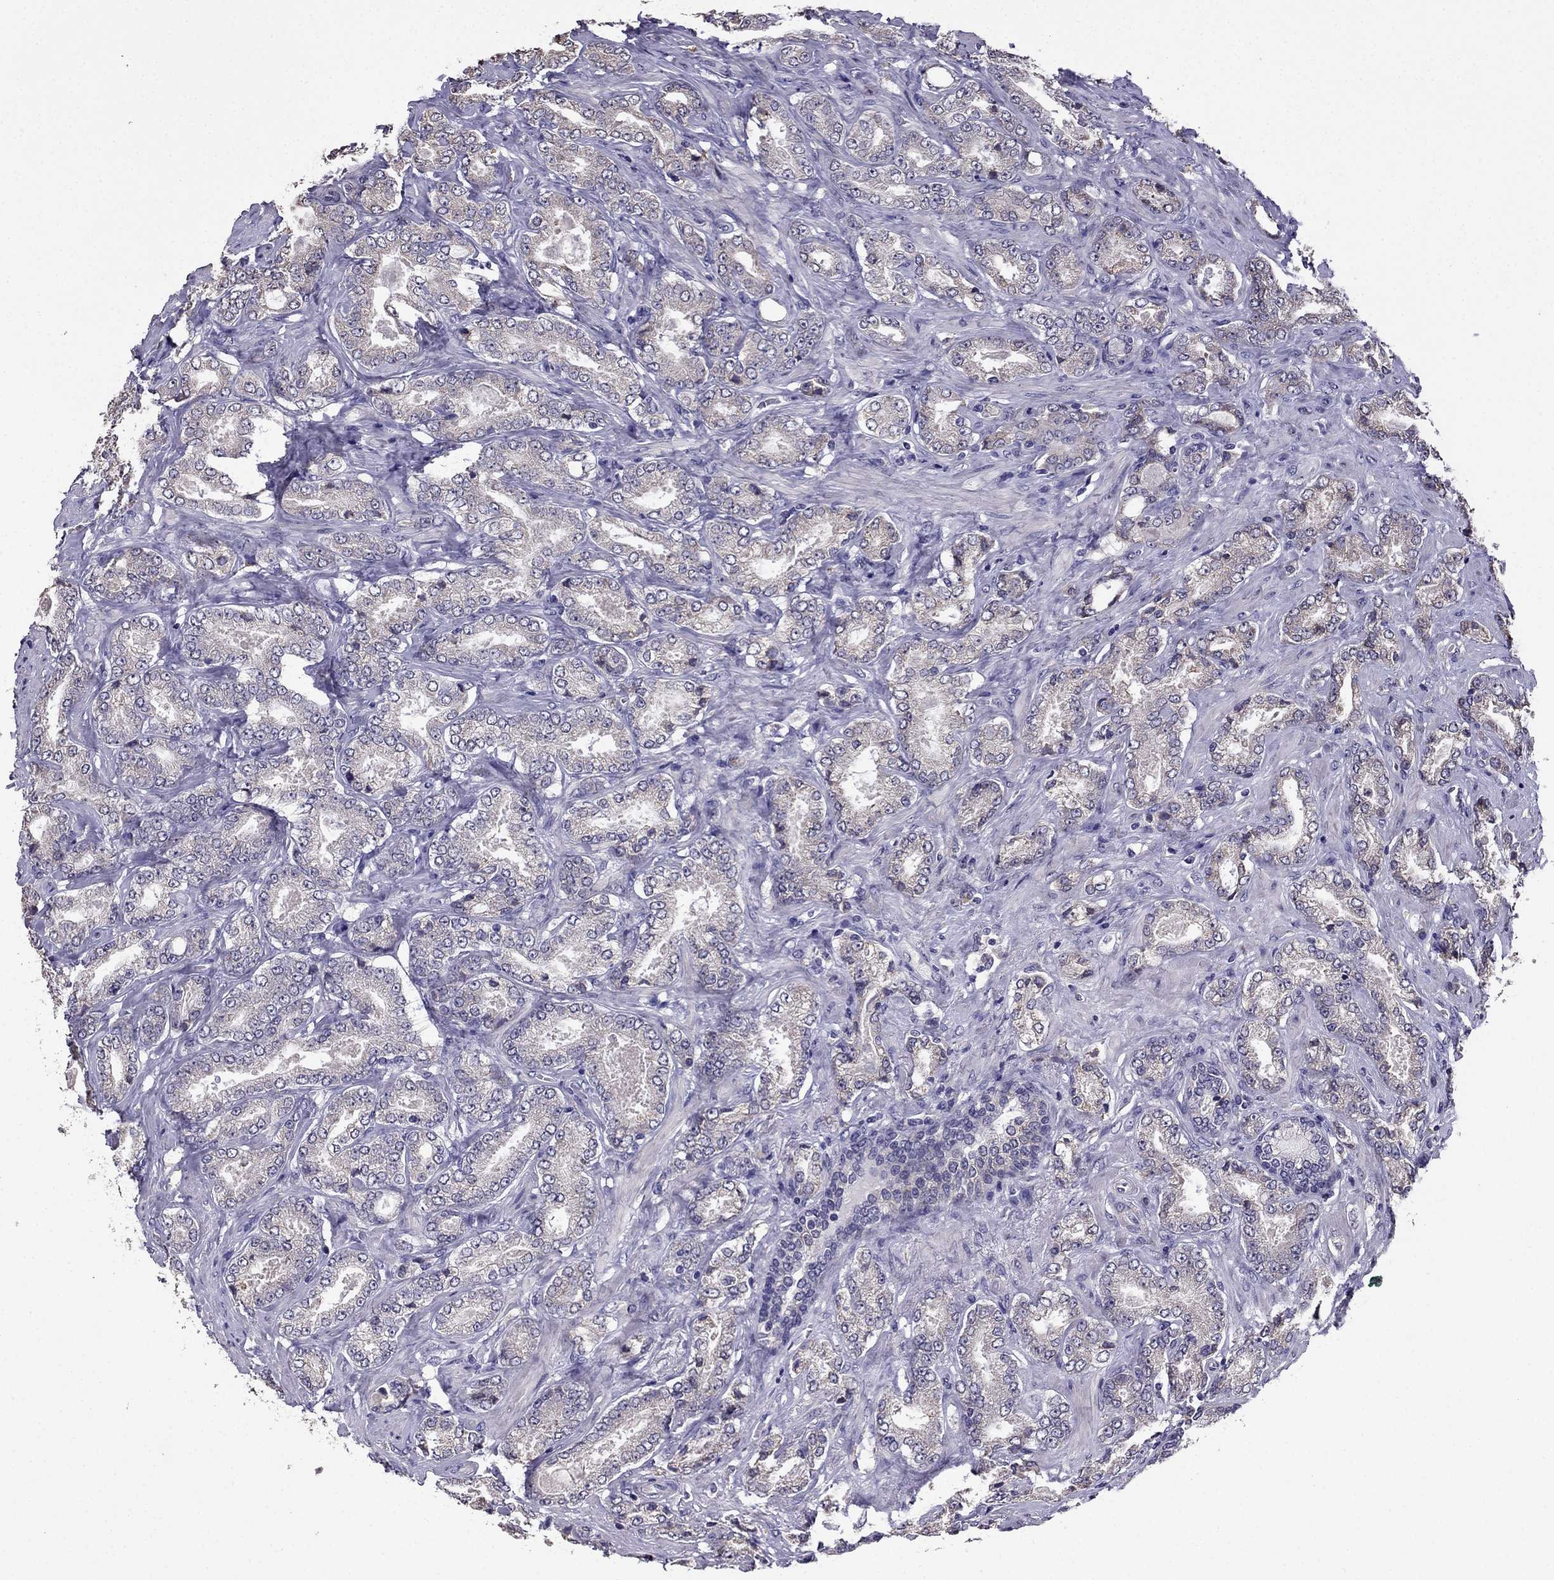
{"staining": {"intensity": "negative", "quantity": "none", "location": "none"}, "tissue": "prostate cancer", "cell_type": "Tumor cells", "image_type": "cancer", "snomed": [{"axis": "morphology", "description": "Adenocarcinoma, NOS"}, {"axis": "topography", "description": "Prostate"}], "caption": "Immunohistochemical staining of human adenocarcinoma (prostate) demonstrates no significant expression in tumor cells. (IHC, brightfield microscopy, high magnification).", "gene": "CDH9", "patient": {"sex": "male", "age": 64}}